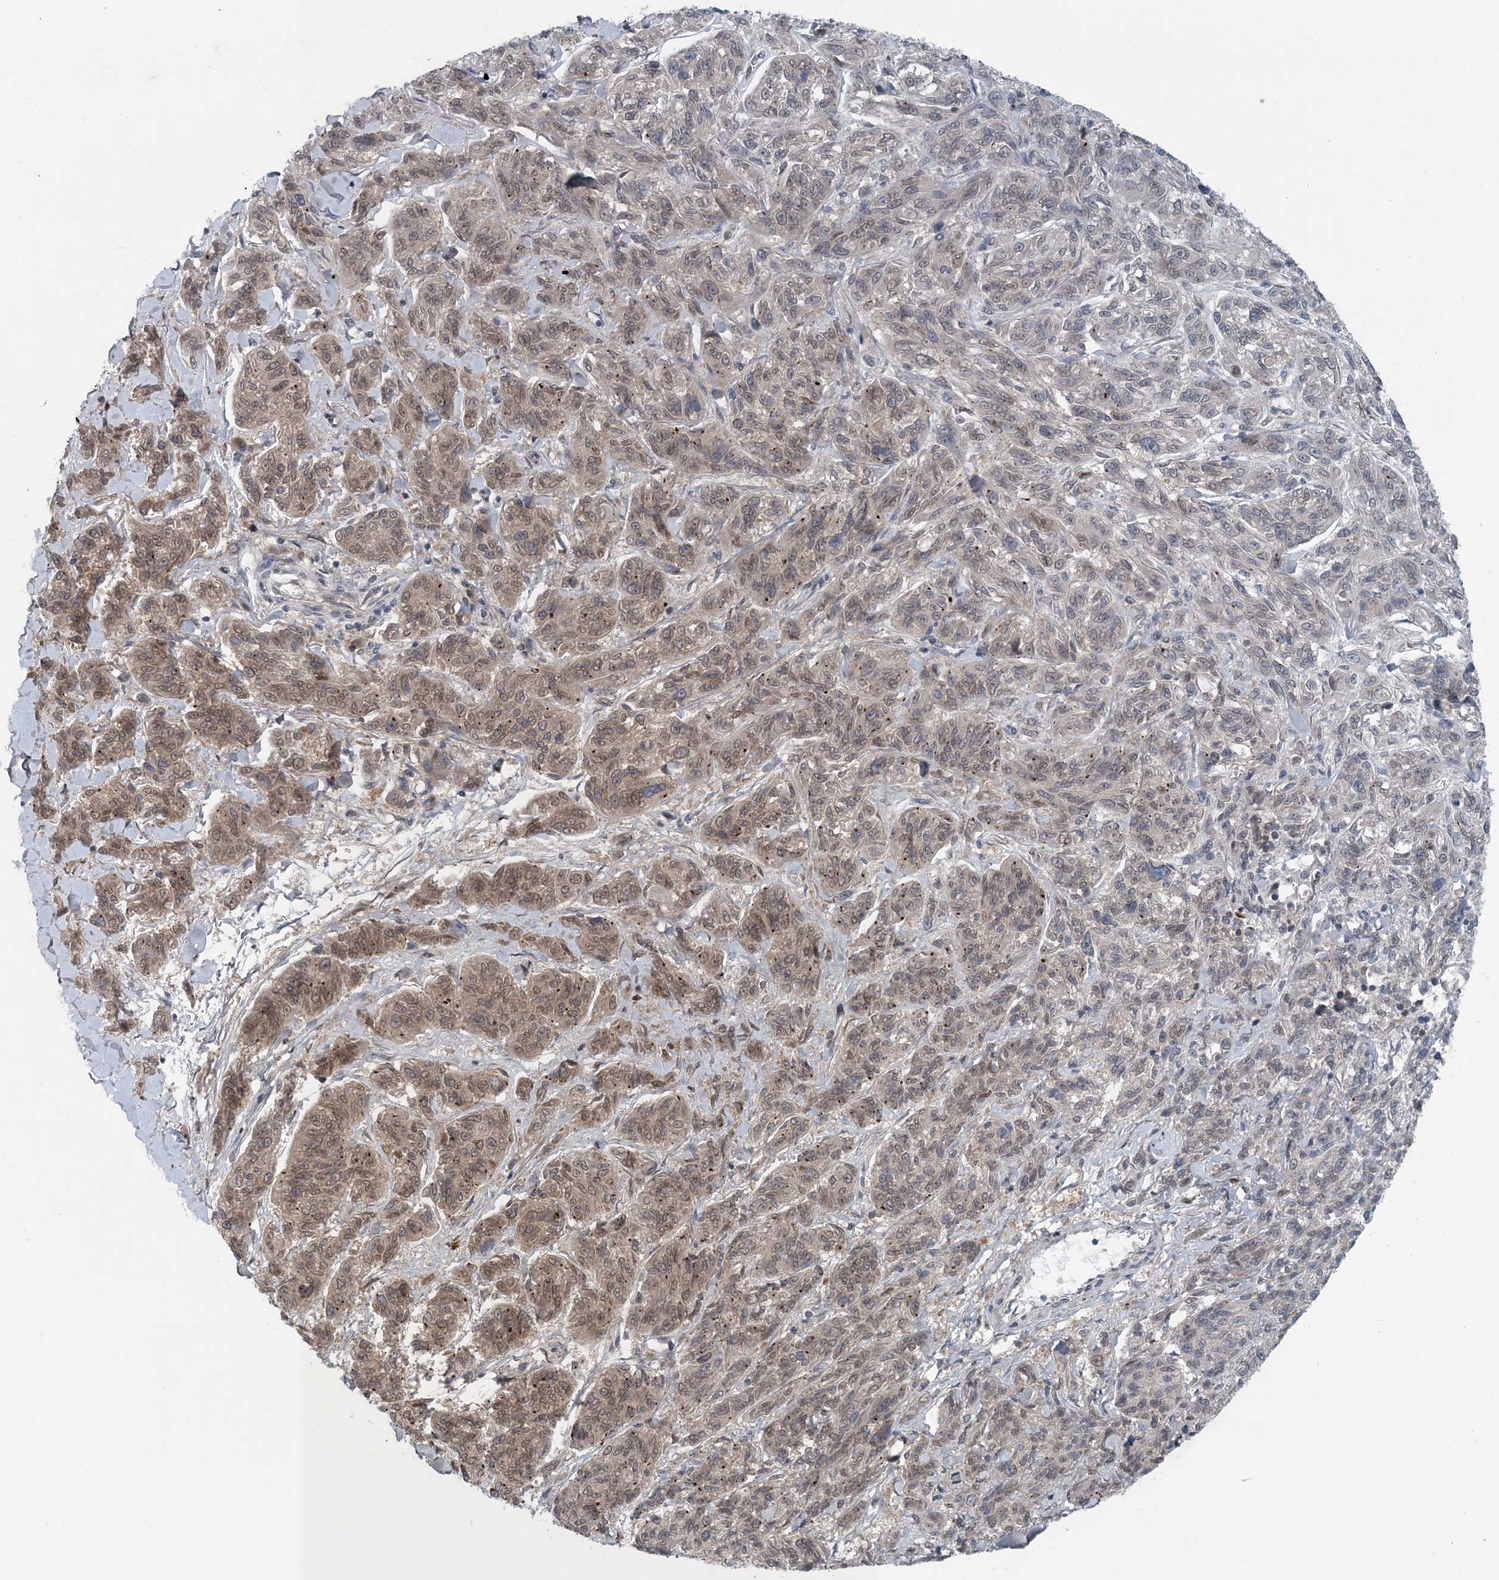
{"staining": {"intensity": "moderate", "quantity": "25%-75%", "location": "nuclear"}, "tissue": "melanoma", "cell_type": "Tumor cells", "image_type": "cancer", "snomed": [{"axis": "morphology", "description": "Malignant melanoma, NOS"}, {"axis": "topography", "description": "Skin"}], "caption": "Moderate nuclear protein positivity is seen in about 25%-75% of tumor cells in malignant melanoma.", "gene": "HIKESHI", "patient": {"sex": "male", "age": 53}}